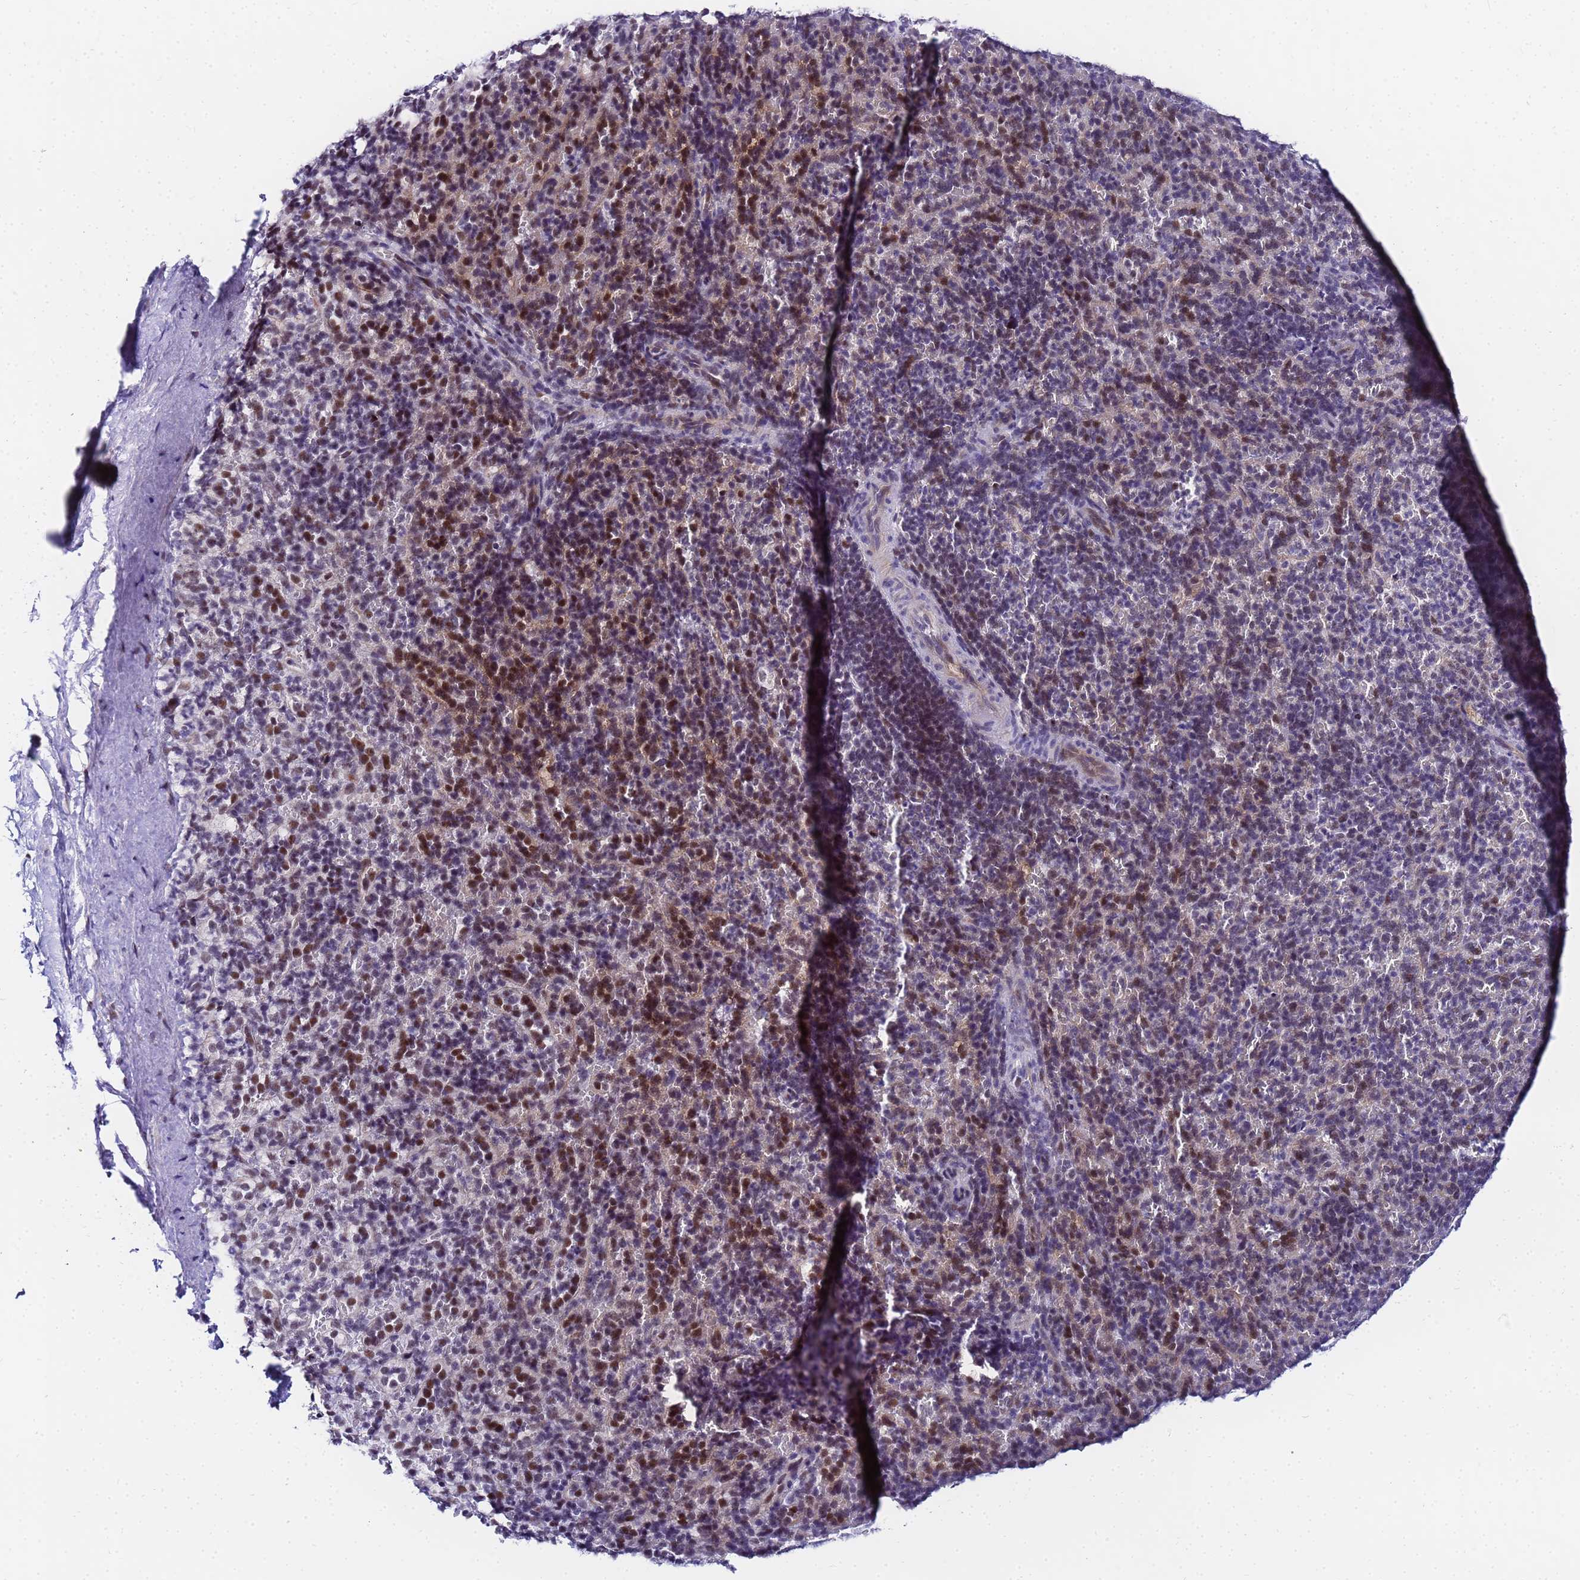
{"staining": {"intensity": "moderate", "quantity": "<25%", "location": "nuclear"}, "tissue": "spleen", "cell_type": "Cells in red pulp", "image_type": "normal", "snomed": [{"axis": "morphology", "description": "Normal tissue, NOS"}, {"axis": "topography", "description": "Spleen"}], "caption": "Cells in red pulp demonstrate moderate nuclear staining in approximately <25% of cells in benign spleen.", "gene": "CKMT1A", "patient": {"sex": "female", "age": 21}}